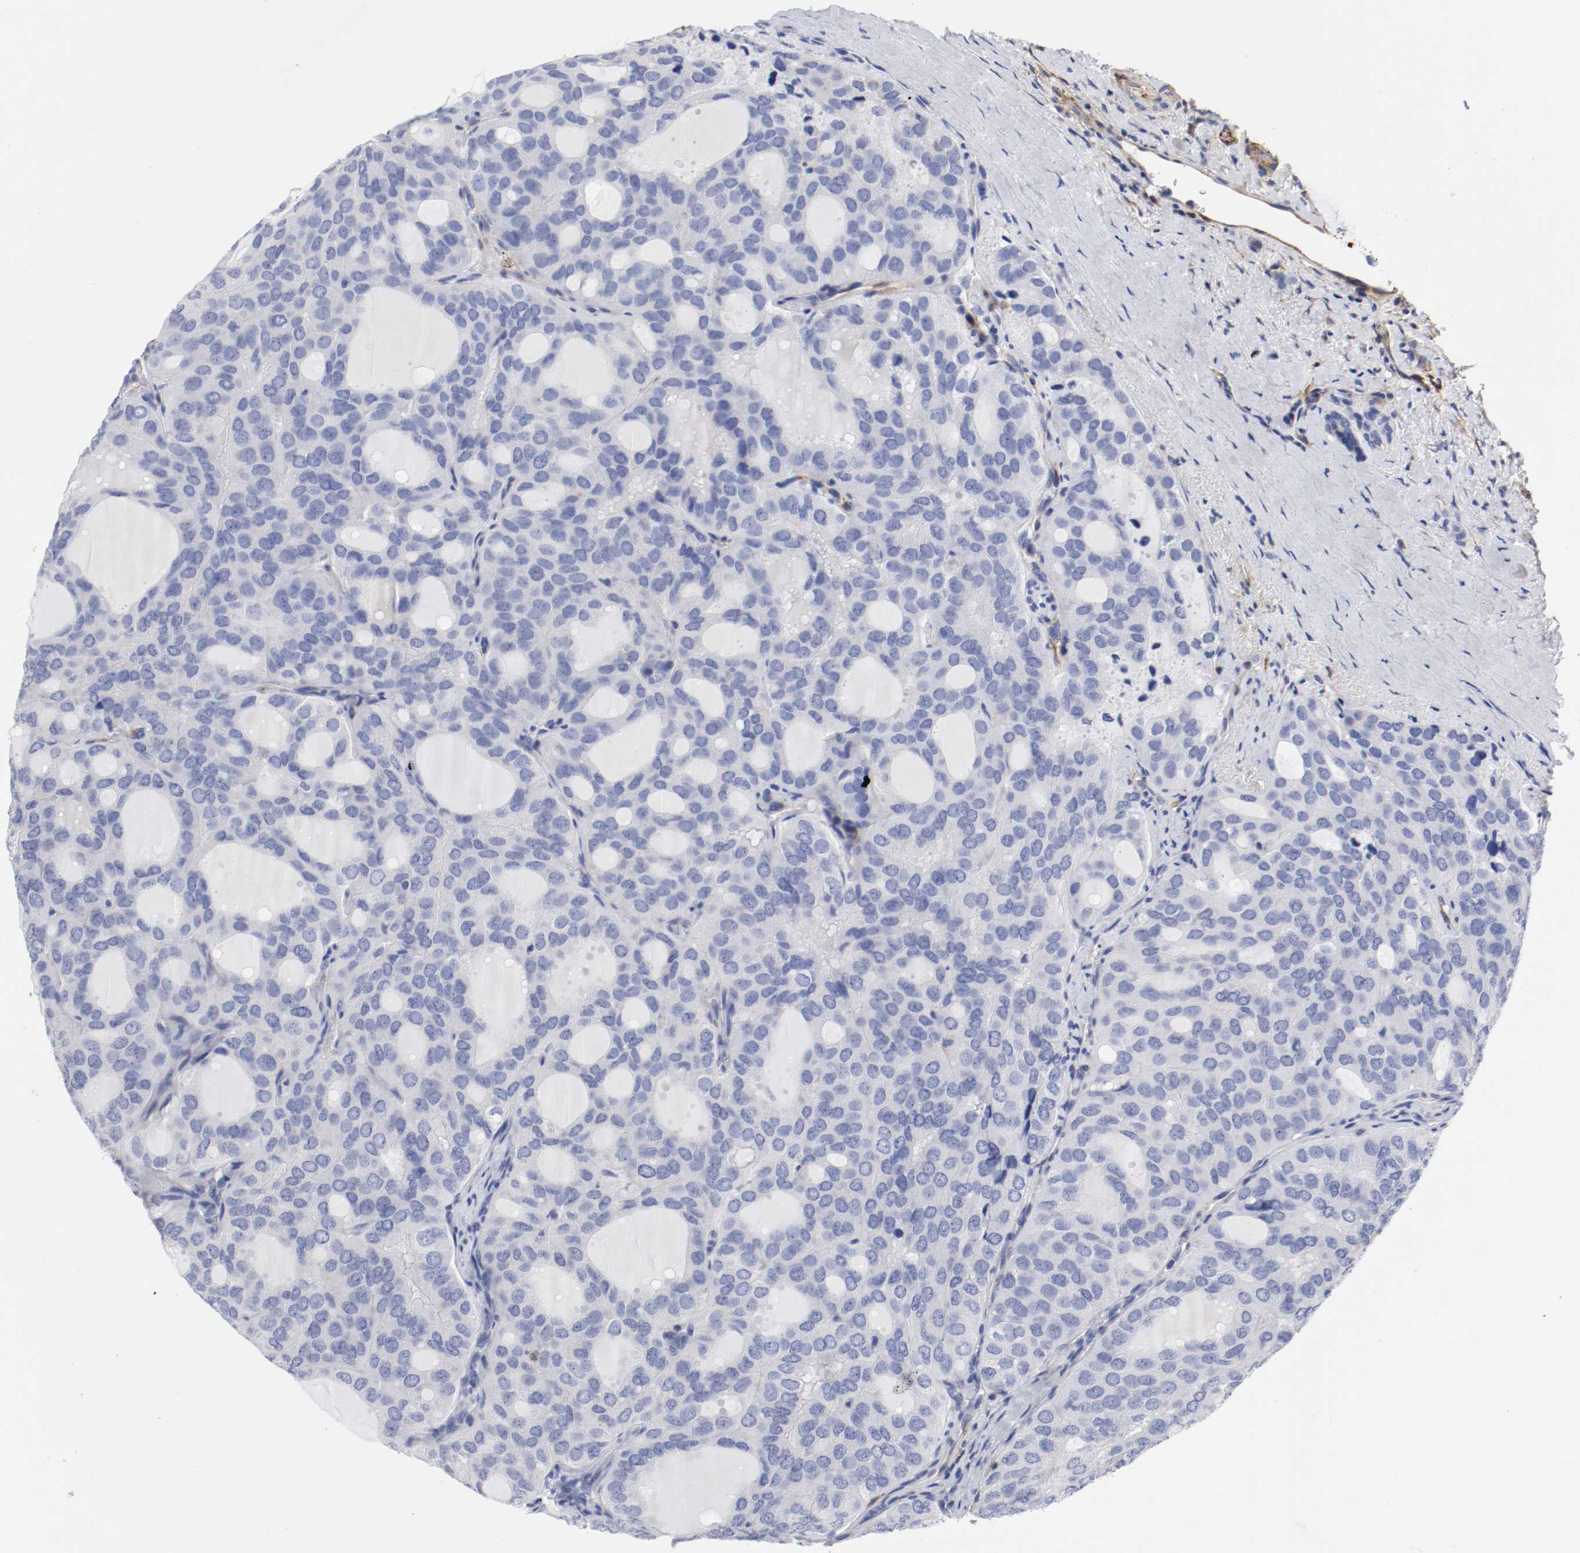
{"staining": {"intensity": "negative", "quantity": "none", "location": "none"}, "tissue": "thyroid cancer", "cell_type": "Tumor cells", "image_type": "cancer", "snomed": [{"axis": "morphology", "description": "Follicular adenoma carcinoma, NOS"}, {"axis": "topography", "description": "Thyroid gland"}], "caption": "Human thyroid cancer (follicular adenoma carcinoma) stained for a protein using immunohistochemistry demonstrates no expression in tumor cells.", "gene": "IFITM1", "patient": {"sex": "male", "age": 75}}